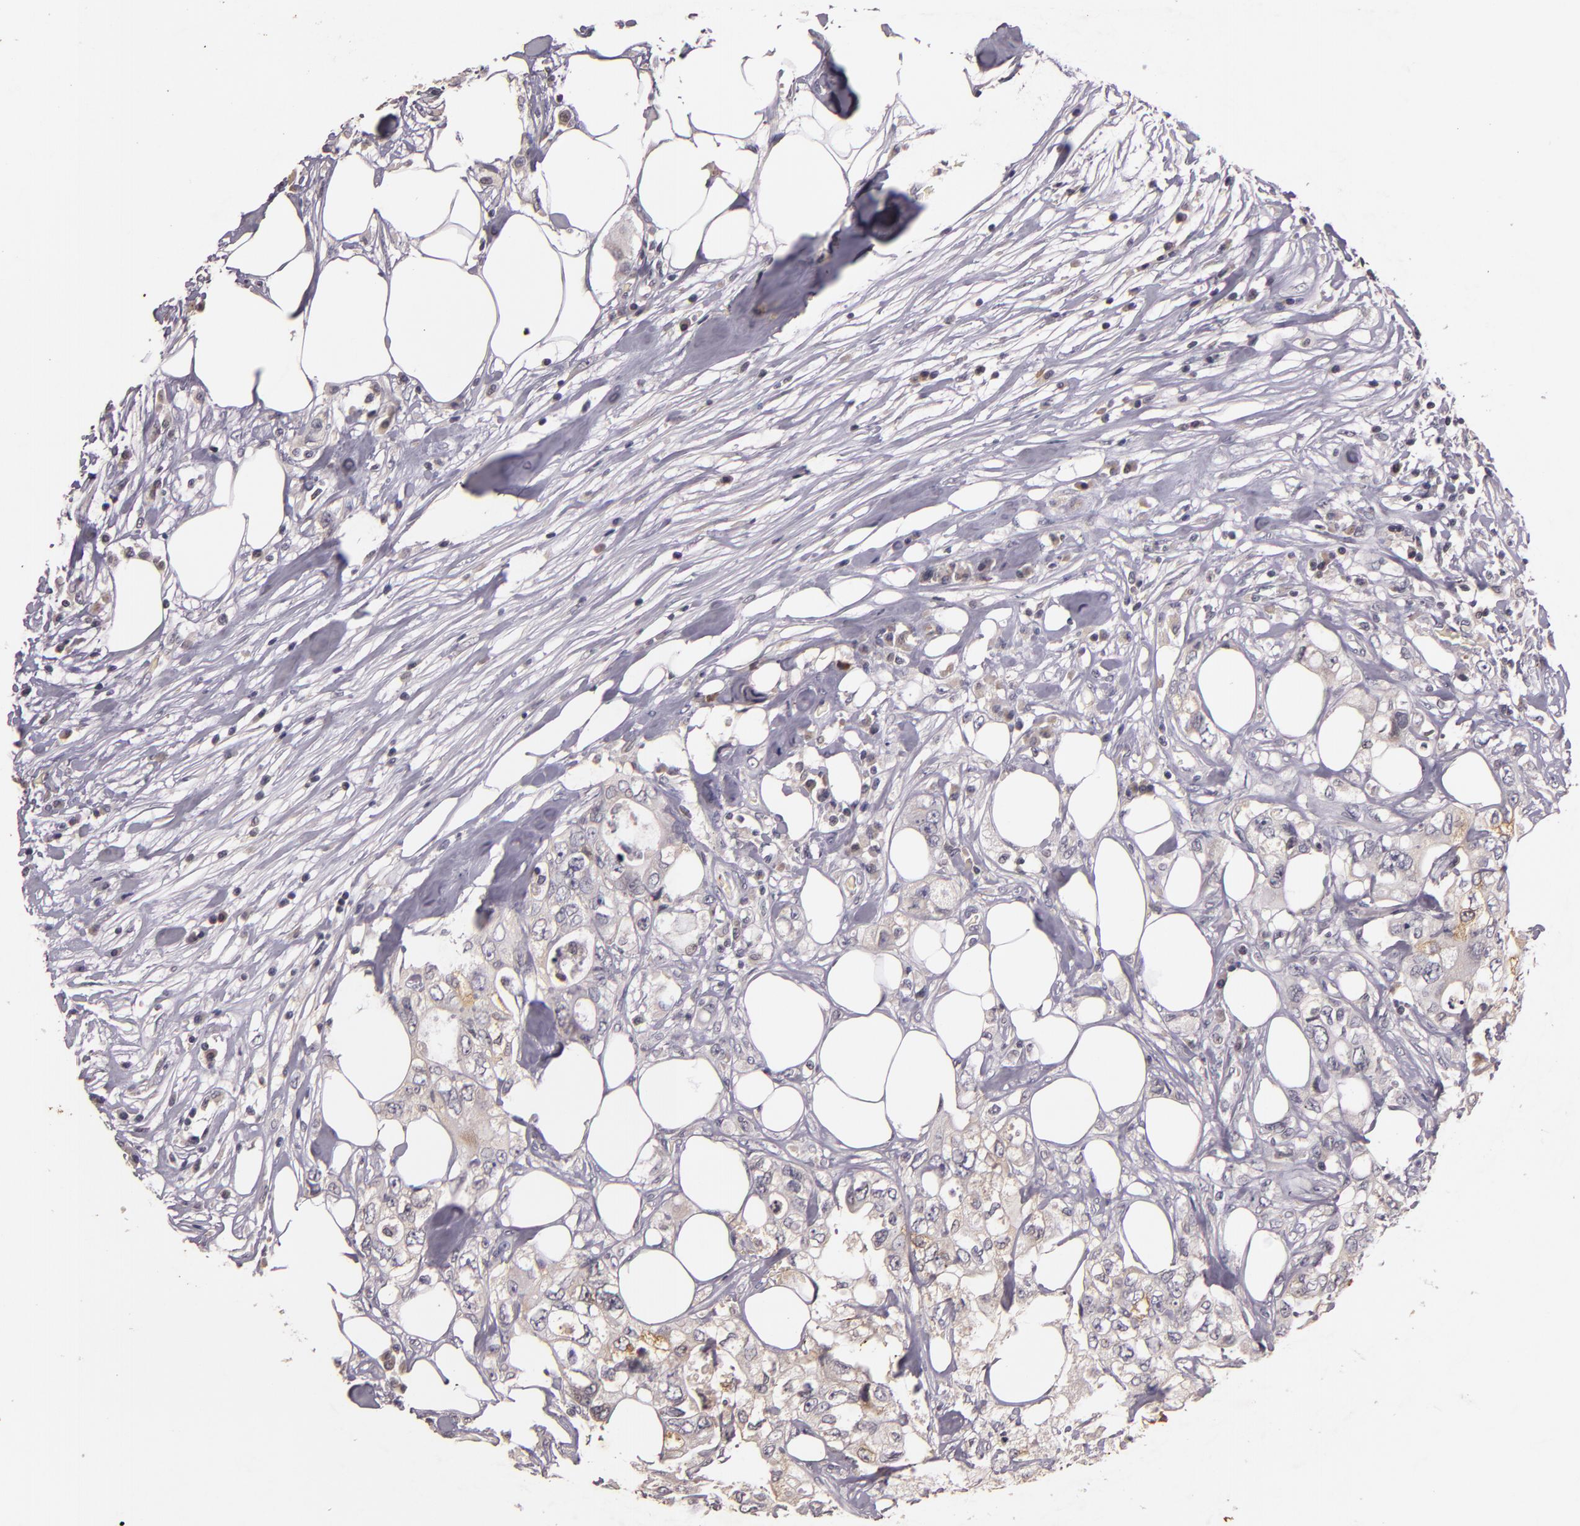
{"staining": {"intensity": "negative", "quantity": "none", "location": "none"}, "tissue": "colorectal cancer", "cell_type": "Tumor cells", "image_type": "cancer", "snomed": [{"axis": "morphology", "description": "Adenocarcinoma, NOS"}, {"axis": "topography", "description": "Rectum"}], "caption": "Tumor cells show no significant positivity in adenocarcinoma (colorectal).", "gene": "TFF1", "patient": {"sex": "female", "age": 57}}